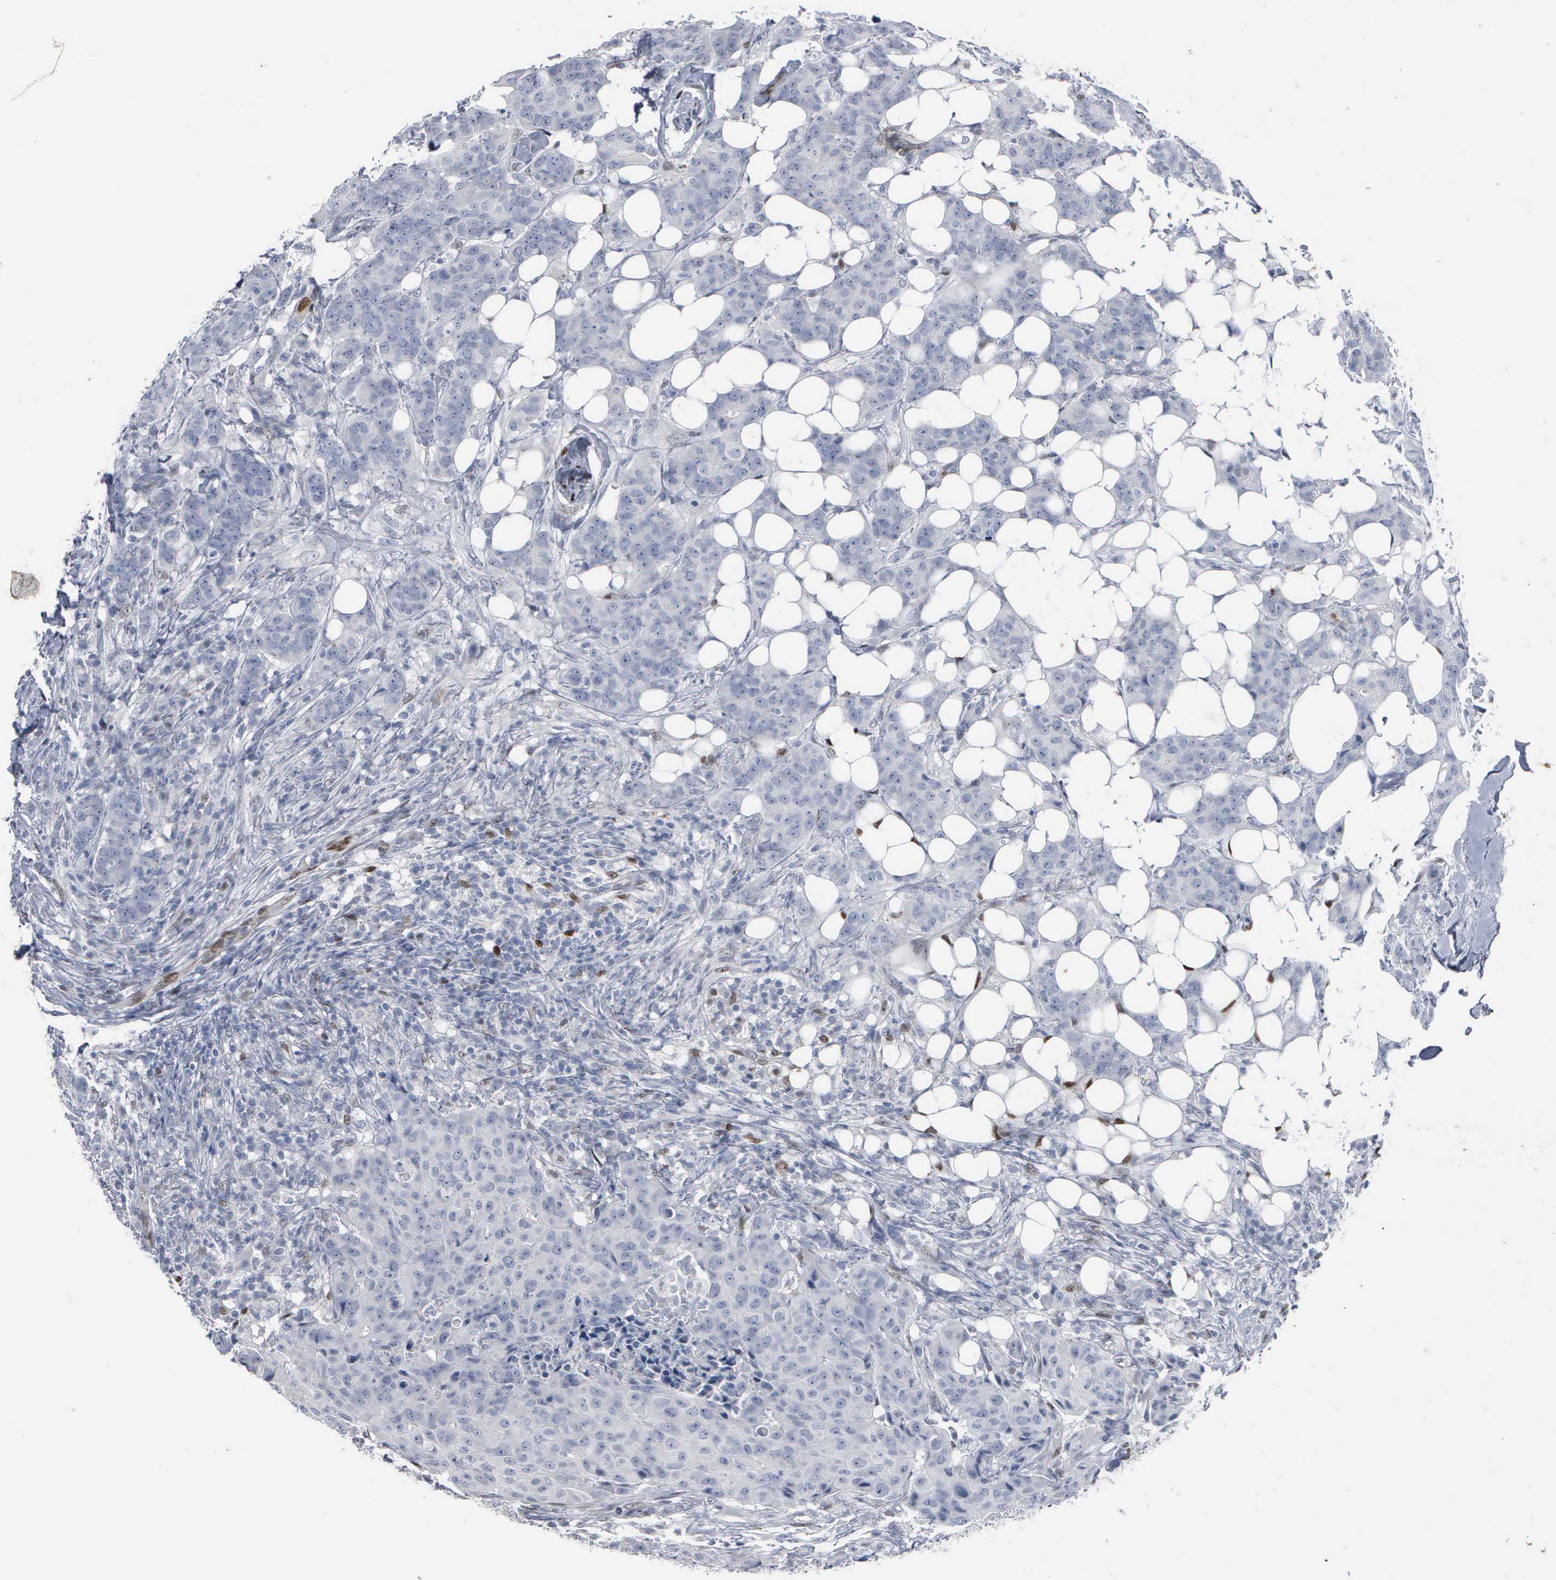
{"staining": {"intensity": "negative", "quantity": "none", "location": "none"}, "tissue": "breast cancer", "cell_type": "Tumor cells", "image_type": "cancer", "snomed": [{"axis": "morphology", "description": "Duct carcinoma"}, {"axis": "topography", "description": "Breast"}], "caption": "This photomicrograph is of breast cancer (infiltrating ductal carcinoma) stained with immunohistochemistry (IHC) to label a protein in brown with the nuclei are counter-stained blue. There is no expression in tumor cells.", "gene": "FGF2", "patient": {"sex": "female", "age": 40}}